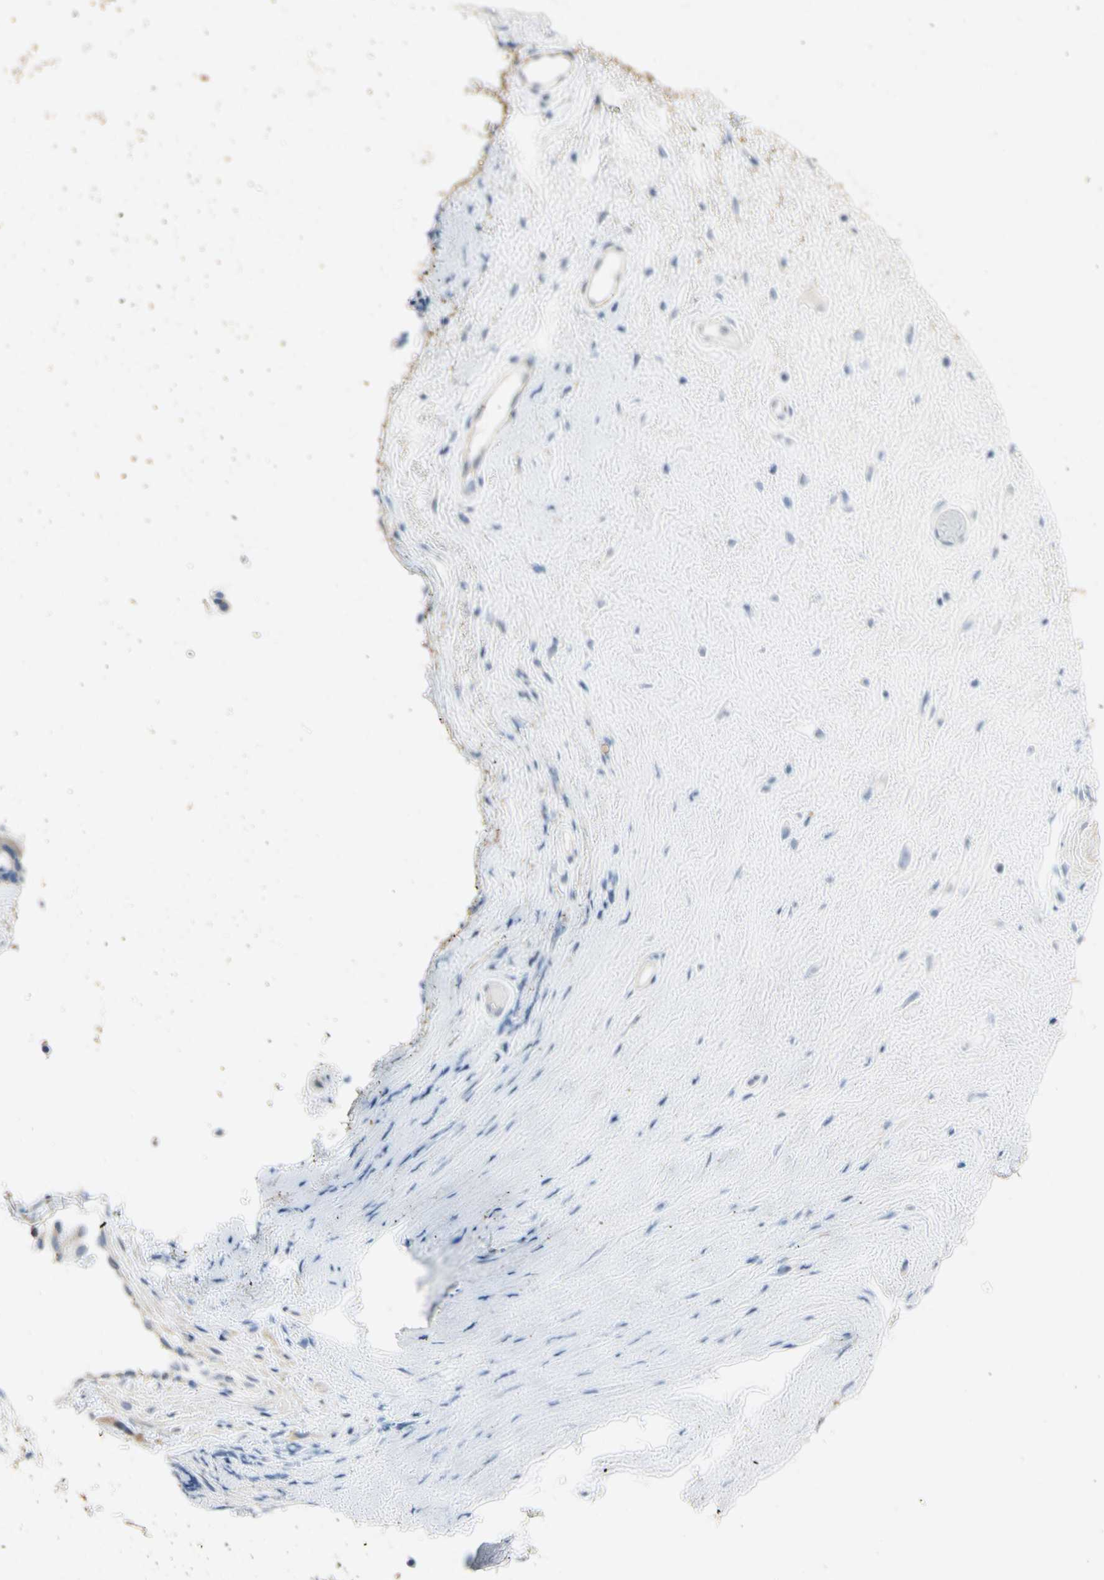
{"staining": {"intensity": "weak", "quantity": "25%-75%", "location": "cytoplasmic/membranous"}, "tissue": "nasopharynx", "cell_type": "Respiratory epithelial cells", "image_type": "normal", "snomed": [{"axis": "morphology", "description": "Normal tissue, NOS"}, {"axis": "morphology", "description": "Inflammation, NOS"}, {"axis": "topography", "description": "Nasopharynx"}], "caption": "Brown immunohistochemical staining in unremarkable nasopharynx demonstrates weak cytoplasmic/membranous expression in about 25%-75% of respiratory epithelial cells.", "gene": "TRAF5", "patient": {"sex": "male", "age": 48}}